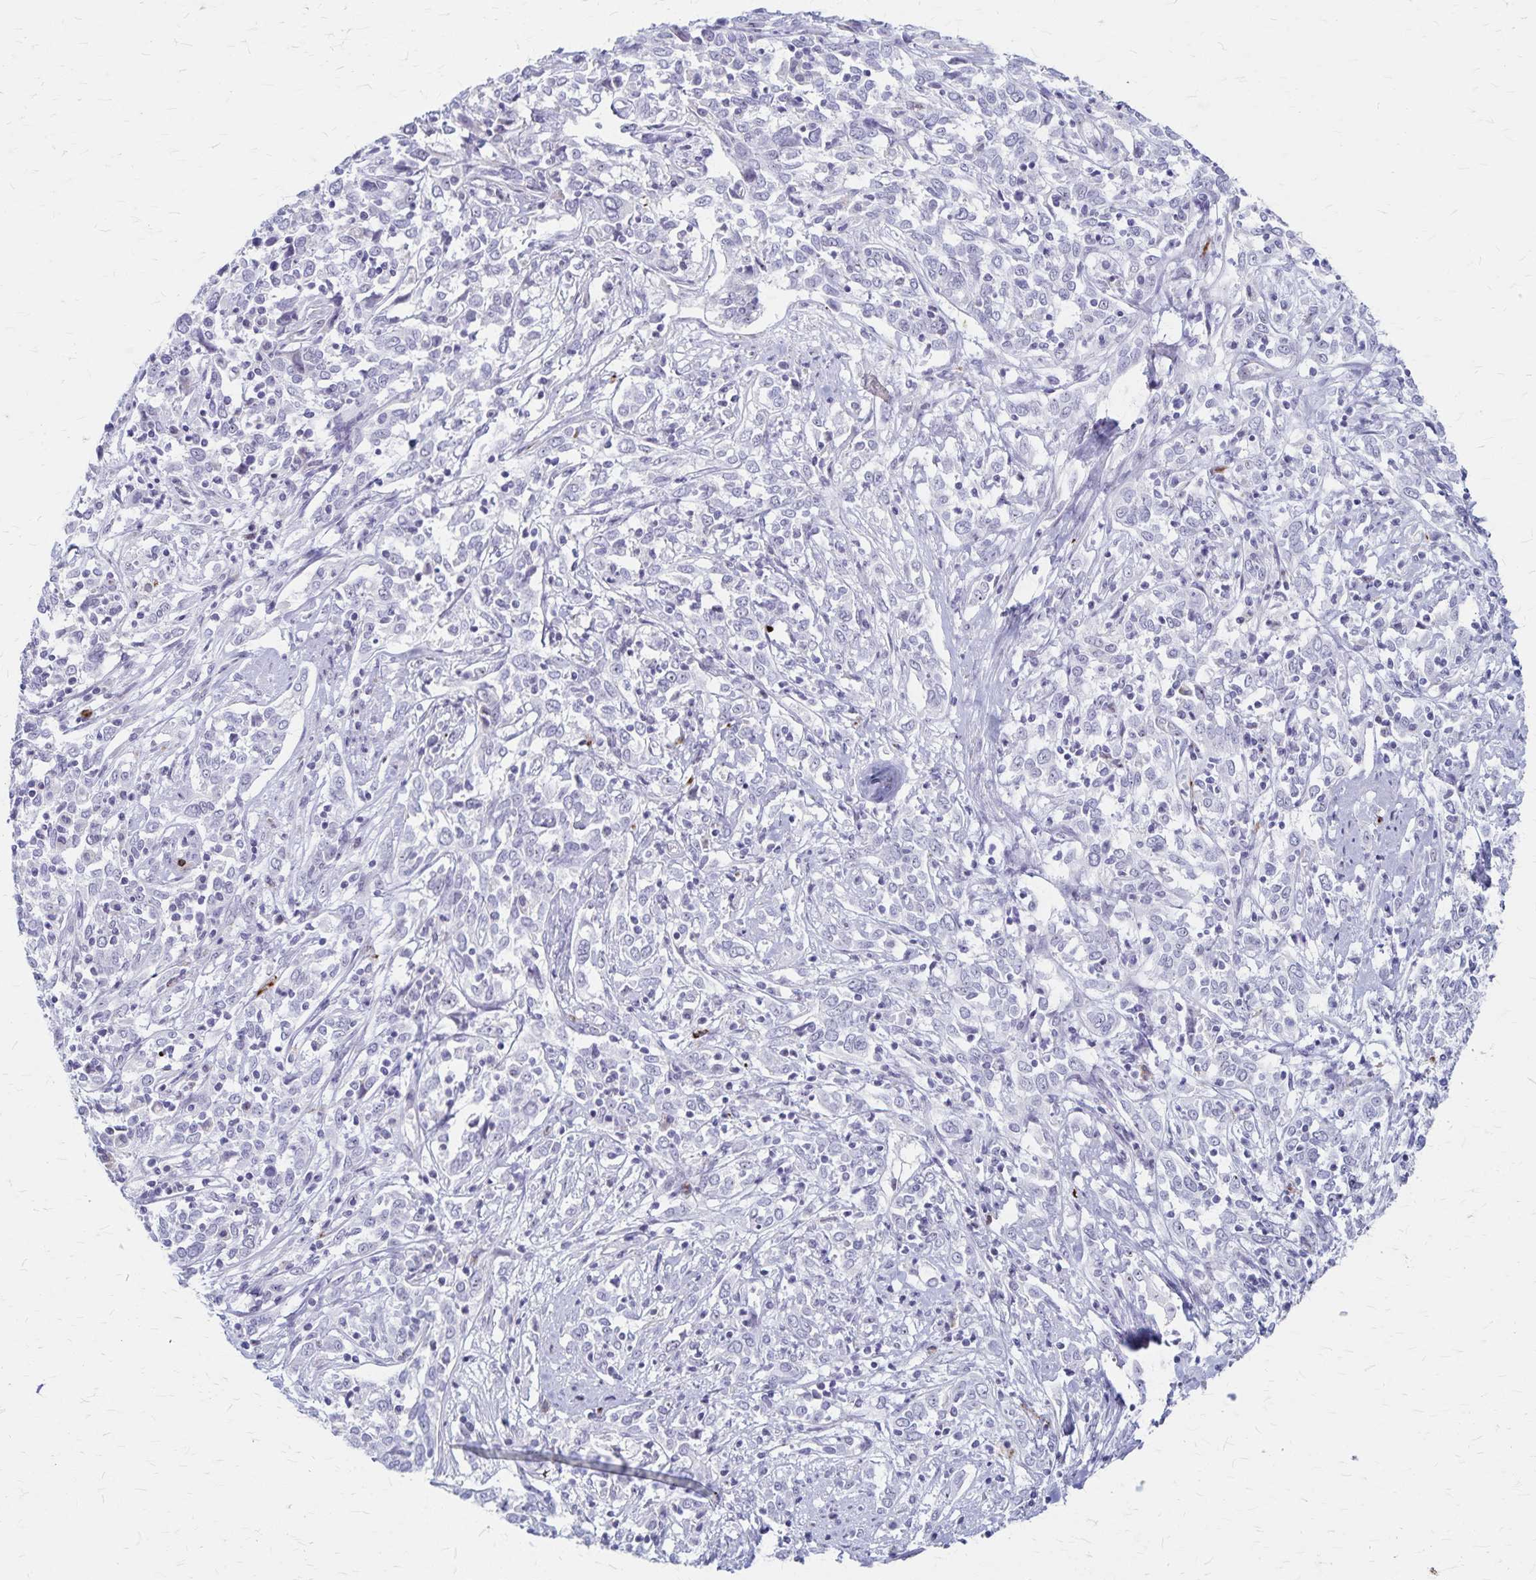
{"staining": {"intensity": "negative", "quantity": "none", "location": "none"}, "tissue": "cervical cancer", "cell_type": "Tumor cells", "image_type": "cancer", "snomed": [{"axis": "morphology", "description": "Adenocarcinoma, NOS"}, {"axis": "topography", "description": "Cervix"}], "caption": "Cervical adenocarcinoma was stained to show a protein in brown. There is no significant positivity in tumor cells. The staining was performed using DAB to visualize the protein expression in brown, while the nuclei were stained in blue with hematoxylin (Magnification: 20x).", "gene": "DLK2", "patient": {"sex": "female", "age": 40}}